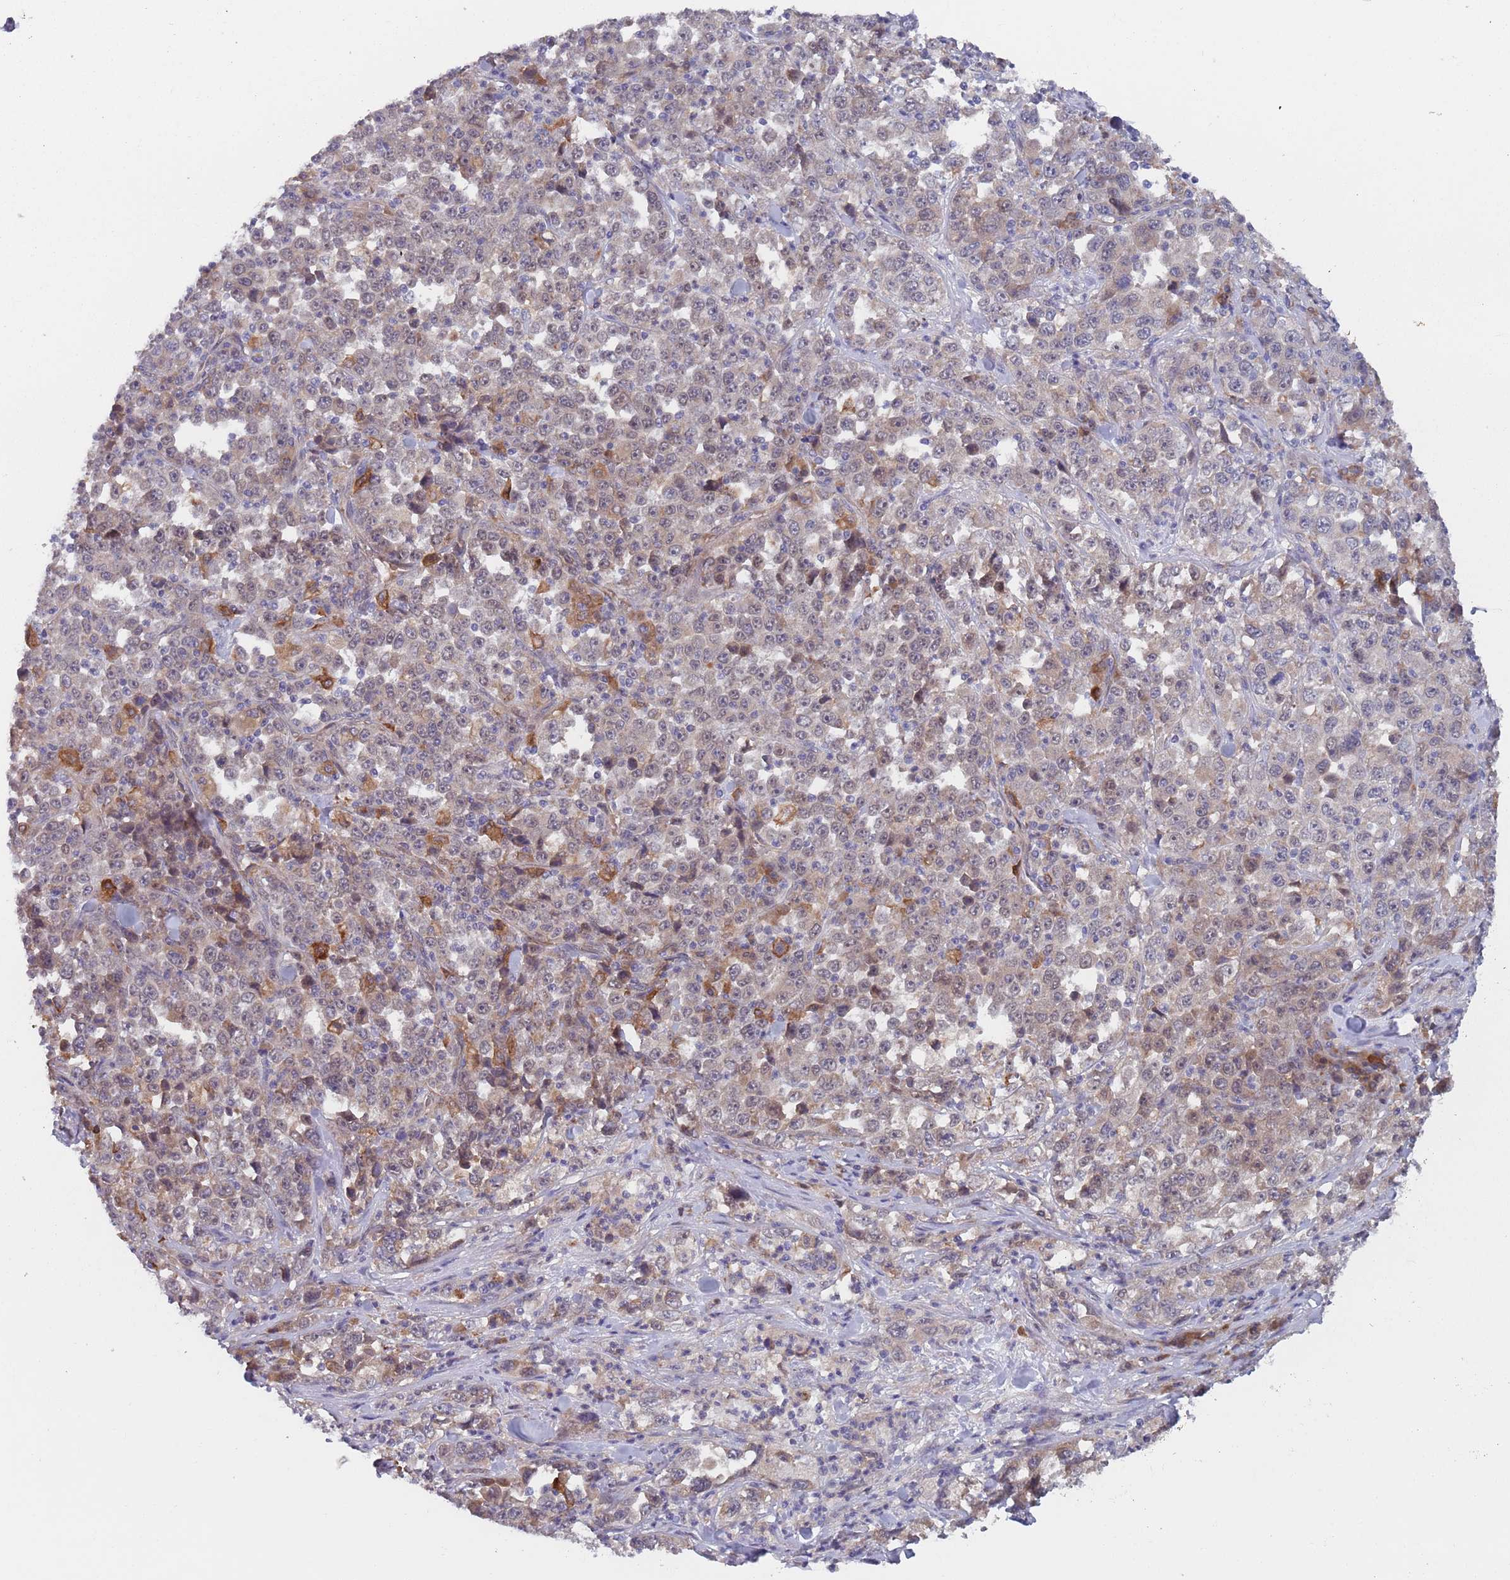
{"staining": {"intensity": "negative", "quantity": "none", "location": "none"}, "tissue": "stomach cancer", "cell_type": "Tumor cells", "image_type": "cancer", "snomed": [{"axis": "morphology", "description": "Normal tissue, NOS"}, {"axis": "morphology", "description": "Adenocarcinoma, NOS"}, {"axis": "topography", "description": "Stomach, upper"}, {"axis": "topography", "description": "Stomach"}], "caption": "Tumor cells show no significant expression in stomach cancer.", "gene": "ZNF140", "patient": {"sex": "male", "age": 59}}